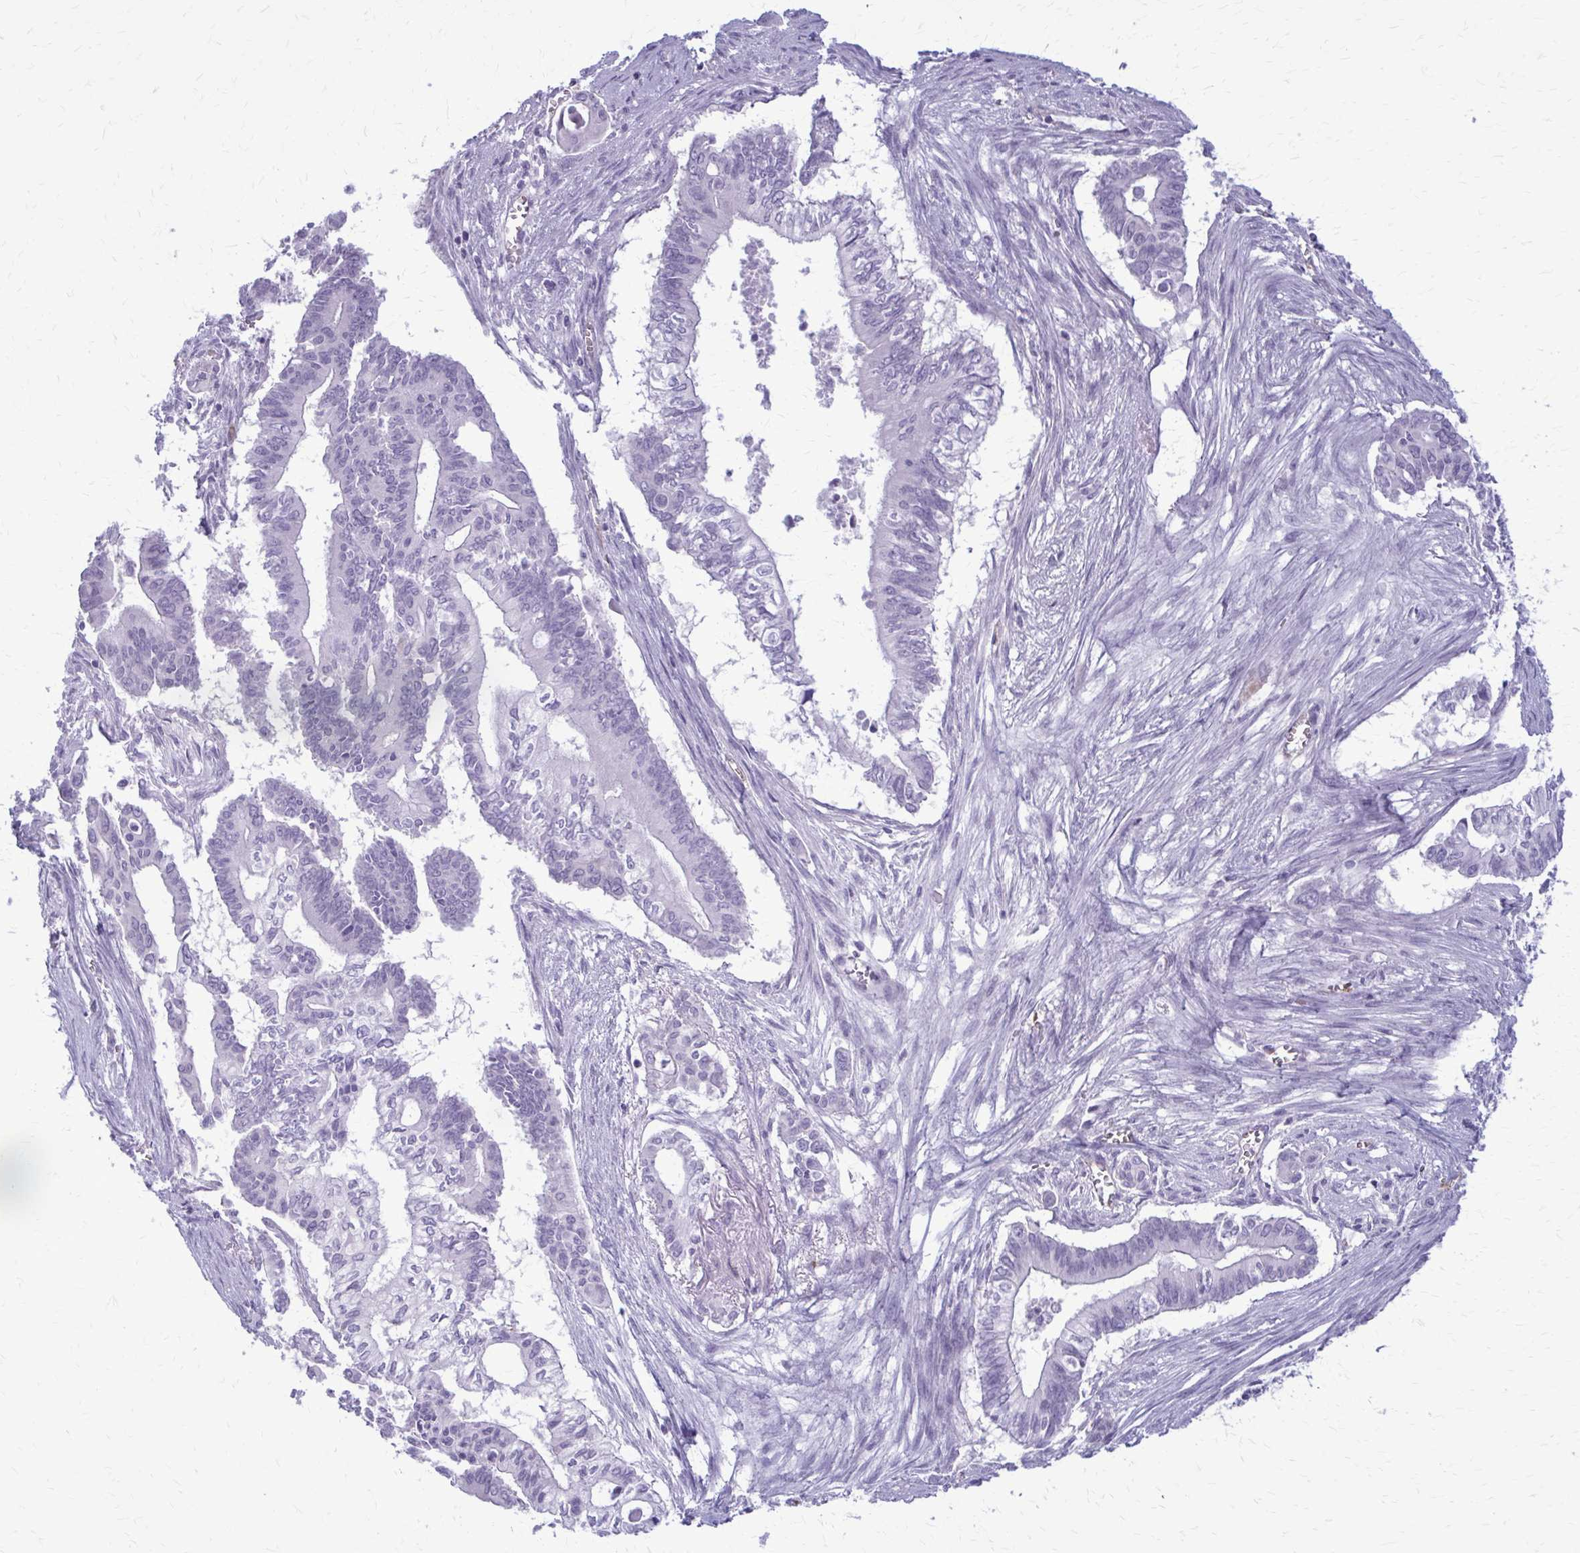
{"staining": {"intensity": "negative", "quantity": "none", "location": "none"}, "tissue": "pancreatic cancer", "cell_type": "Tumor cells", "image_type": "cancer", "snomed": [{"axis": "morphology", "description": "Adenocarcinoma, NOS"}, {"axis": "topography", "description": "Pancreas"}], "caption": "Immunohistochemistry (IHC) histopathology image of neoplastic tissue: pancreatic cancer stained with DAB demonstrates no significant protein staining in tumor cells.", "gene": "CASQ2", "patient": {"sex": "male", "age": 68}}